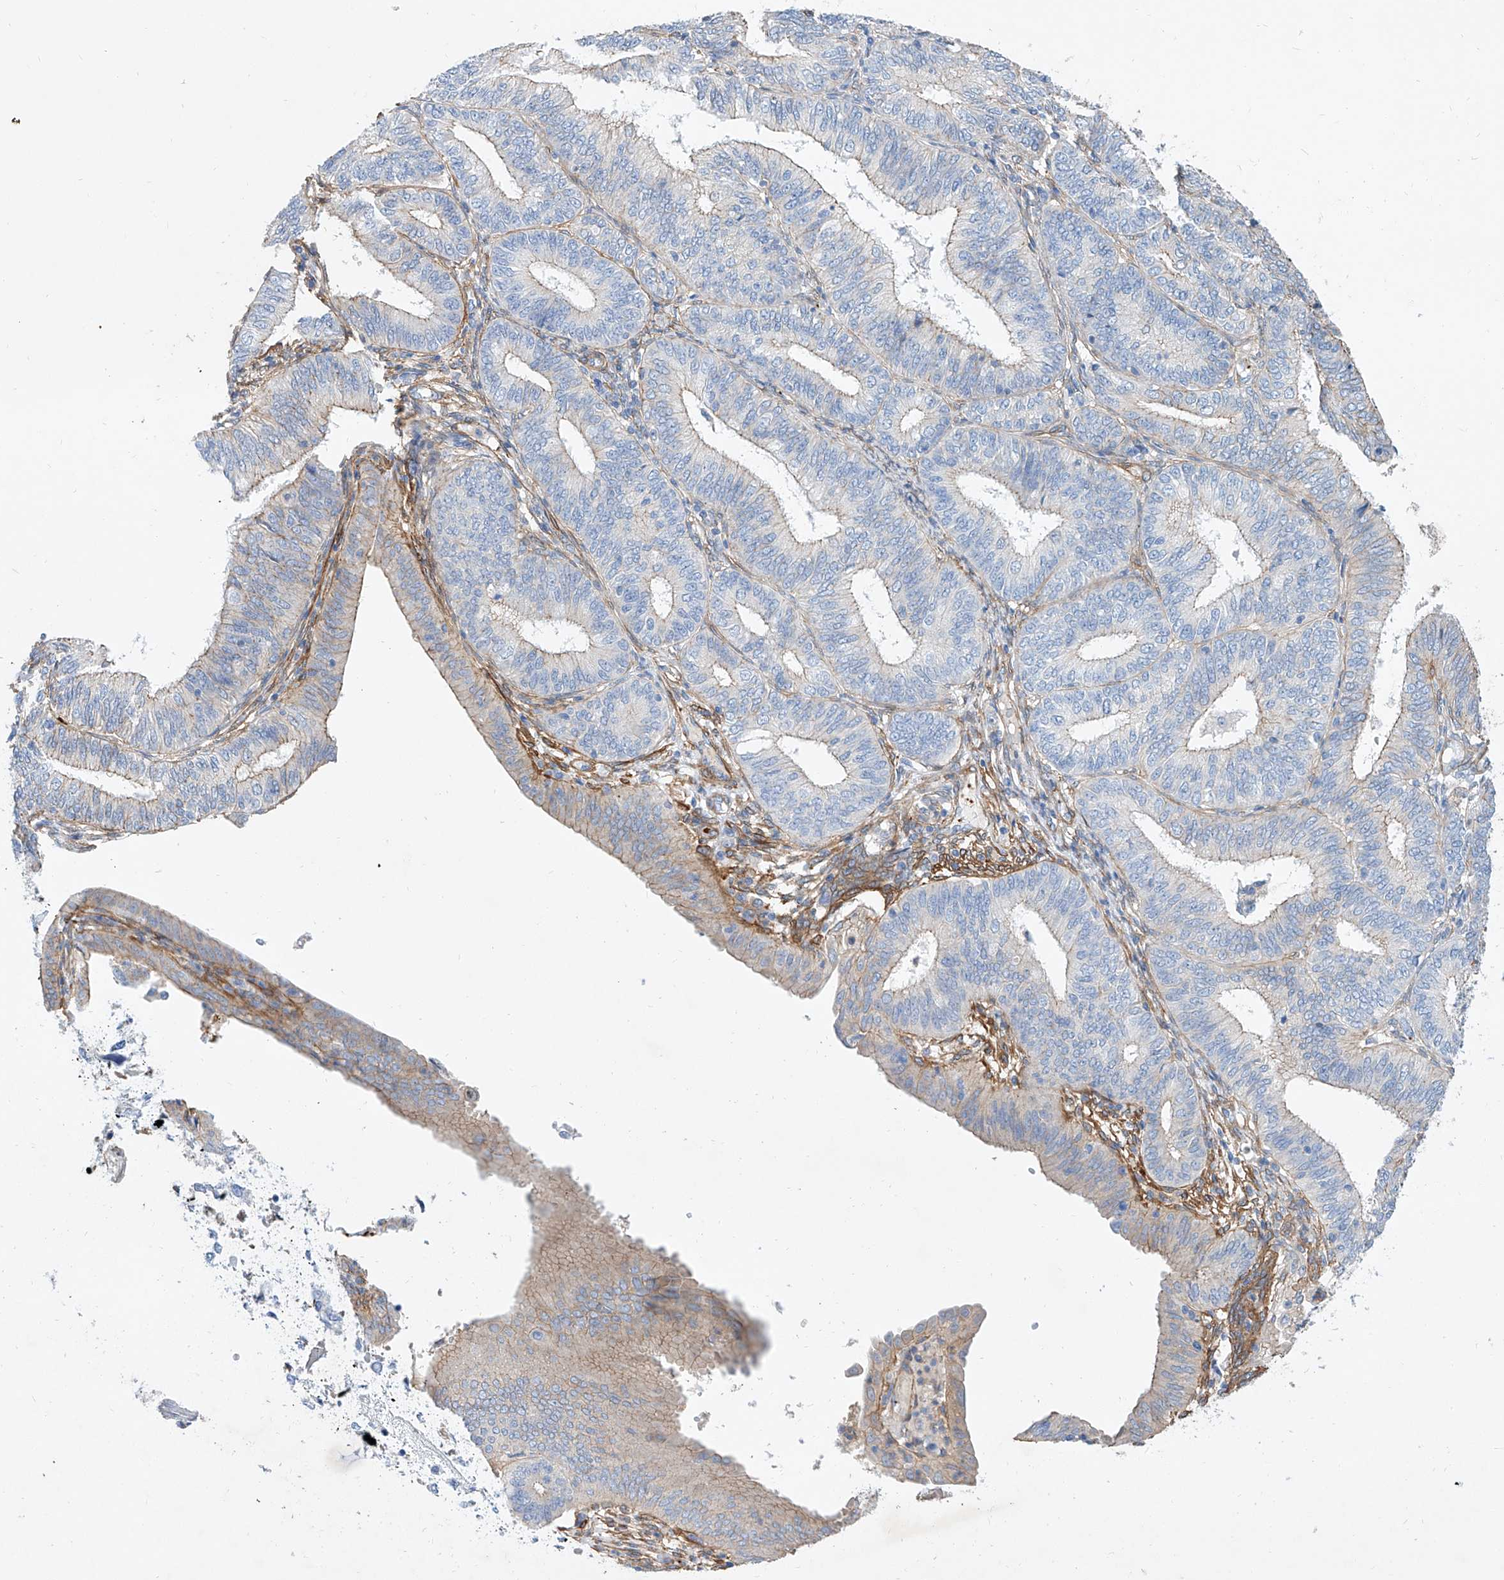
{"staining": {"intensity": "moderate", "quantity": "<25%", "location": "cytoplasmic/membranous"}, "tissue": "endometrial cancer", "cell_type": "Tumor cells", "image_type": "cancer", "snomed": [{"axis": "morphology", "description": "Adenocarcinoma, NOS"}, {"axis": "topography", "description": "Endometrium"}], "caption": "Immunohistochemistry (IHC) of endometrial adenocarcinoma reveals low levels of moderate cytoplasmic/membranous positivity in about <25% of tumor cells.", "gene": "TAS2R60", "patient": {"sex": "female", "age": 51}}